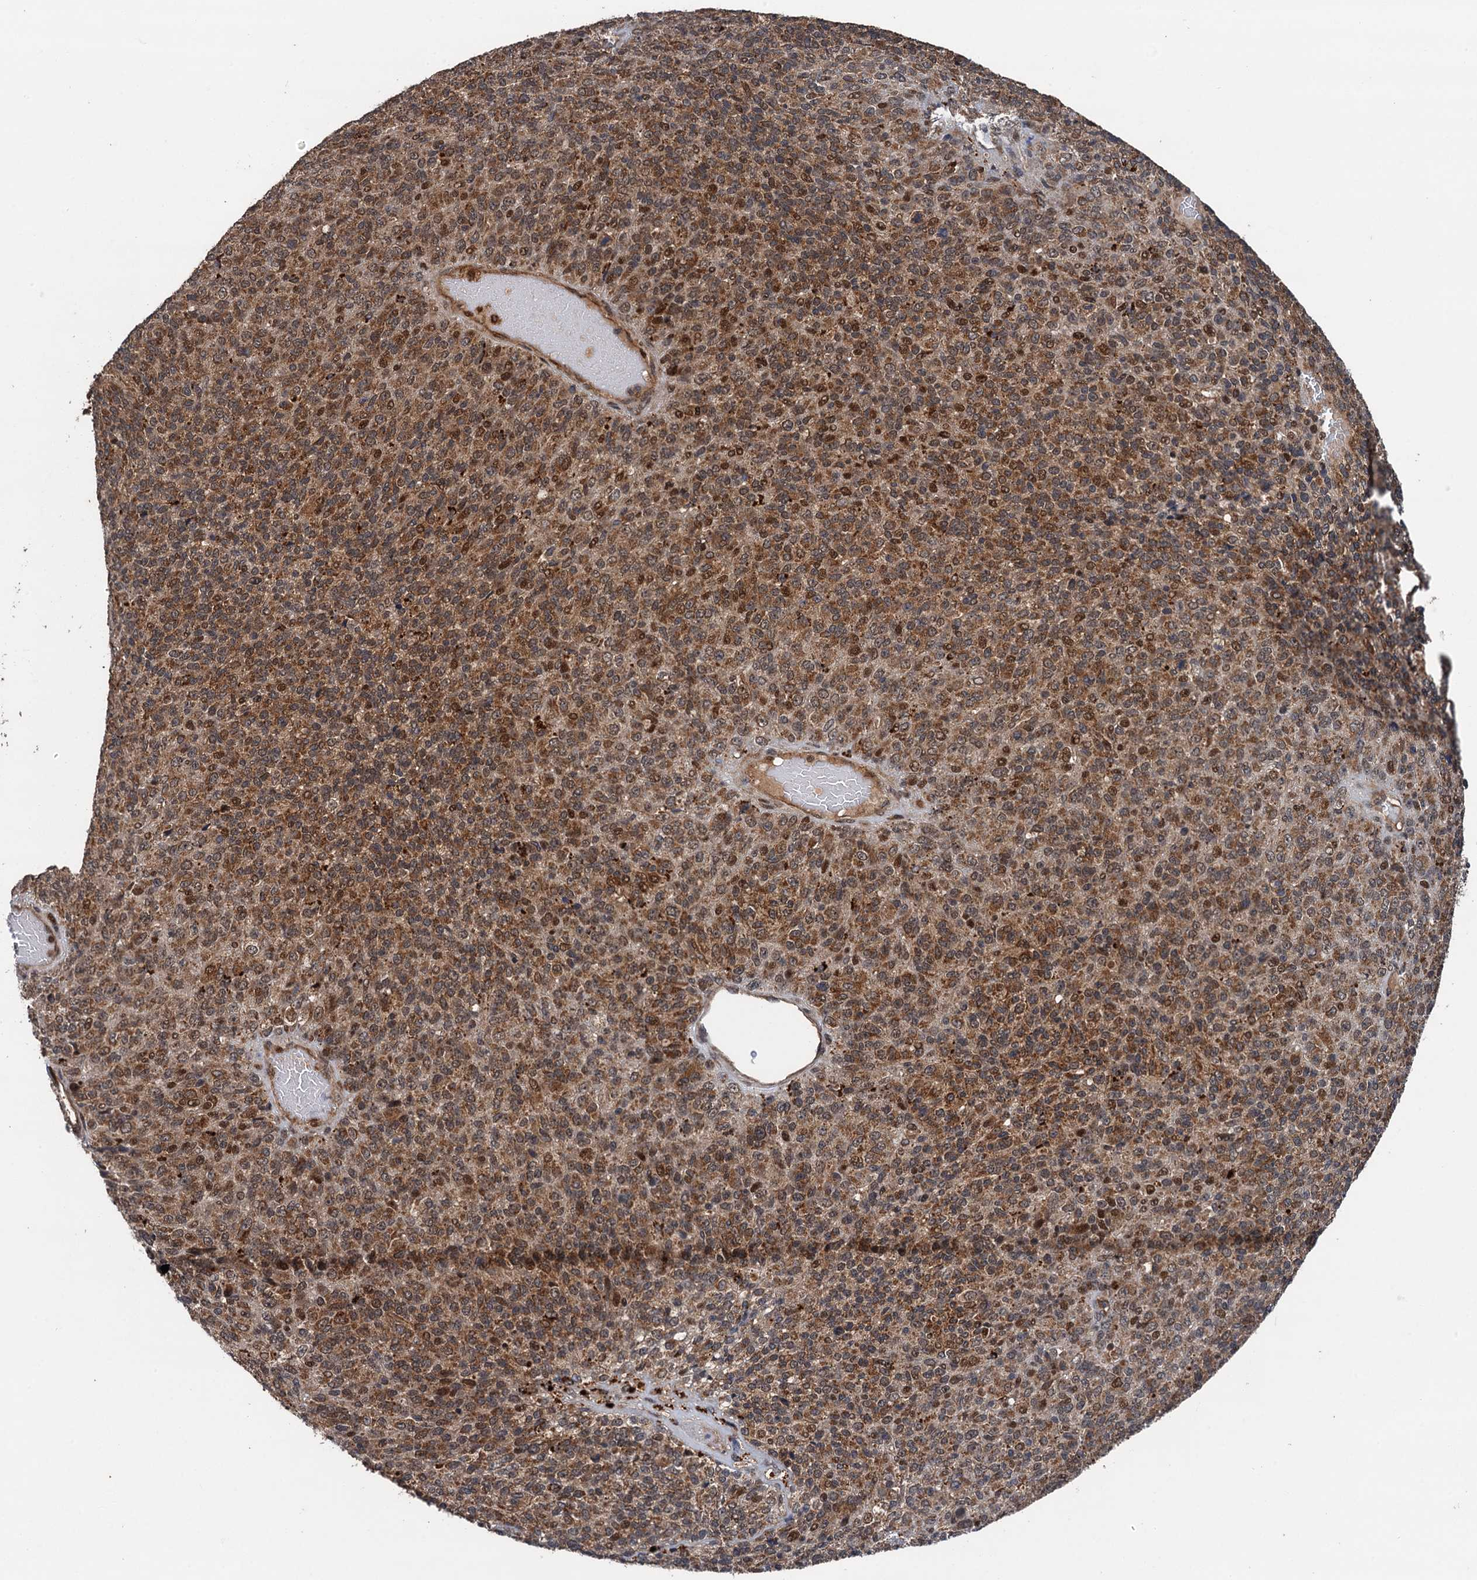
{"staining": {"intensity": "moderate", "quantity": ">75%", "location": "cytoplasmic/membranous,nuclear"}, "tissue": "melanoma", "cell_type": "Tumor cells", "image_type": "cancer", "snomed": [{"axis": "morphology", "description": "Malignant melanoma, Metastatic site"}, {"axis": "topography", "description": "Brain"}], "caption": "Melanoma tissue shows moderate cytoplasmic/membranous and nuclear staining in approximately >75% of tumor cells, visualized by immunohistochemistry.", "gene": "NLRP10", "patient": {"sex": "female", "age": 56}}